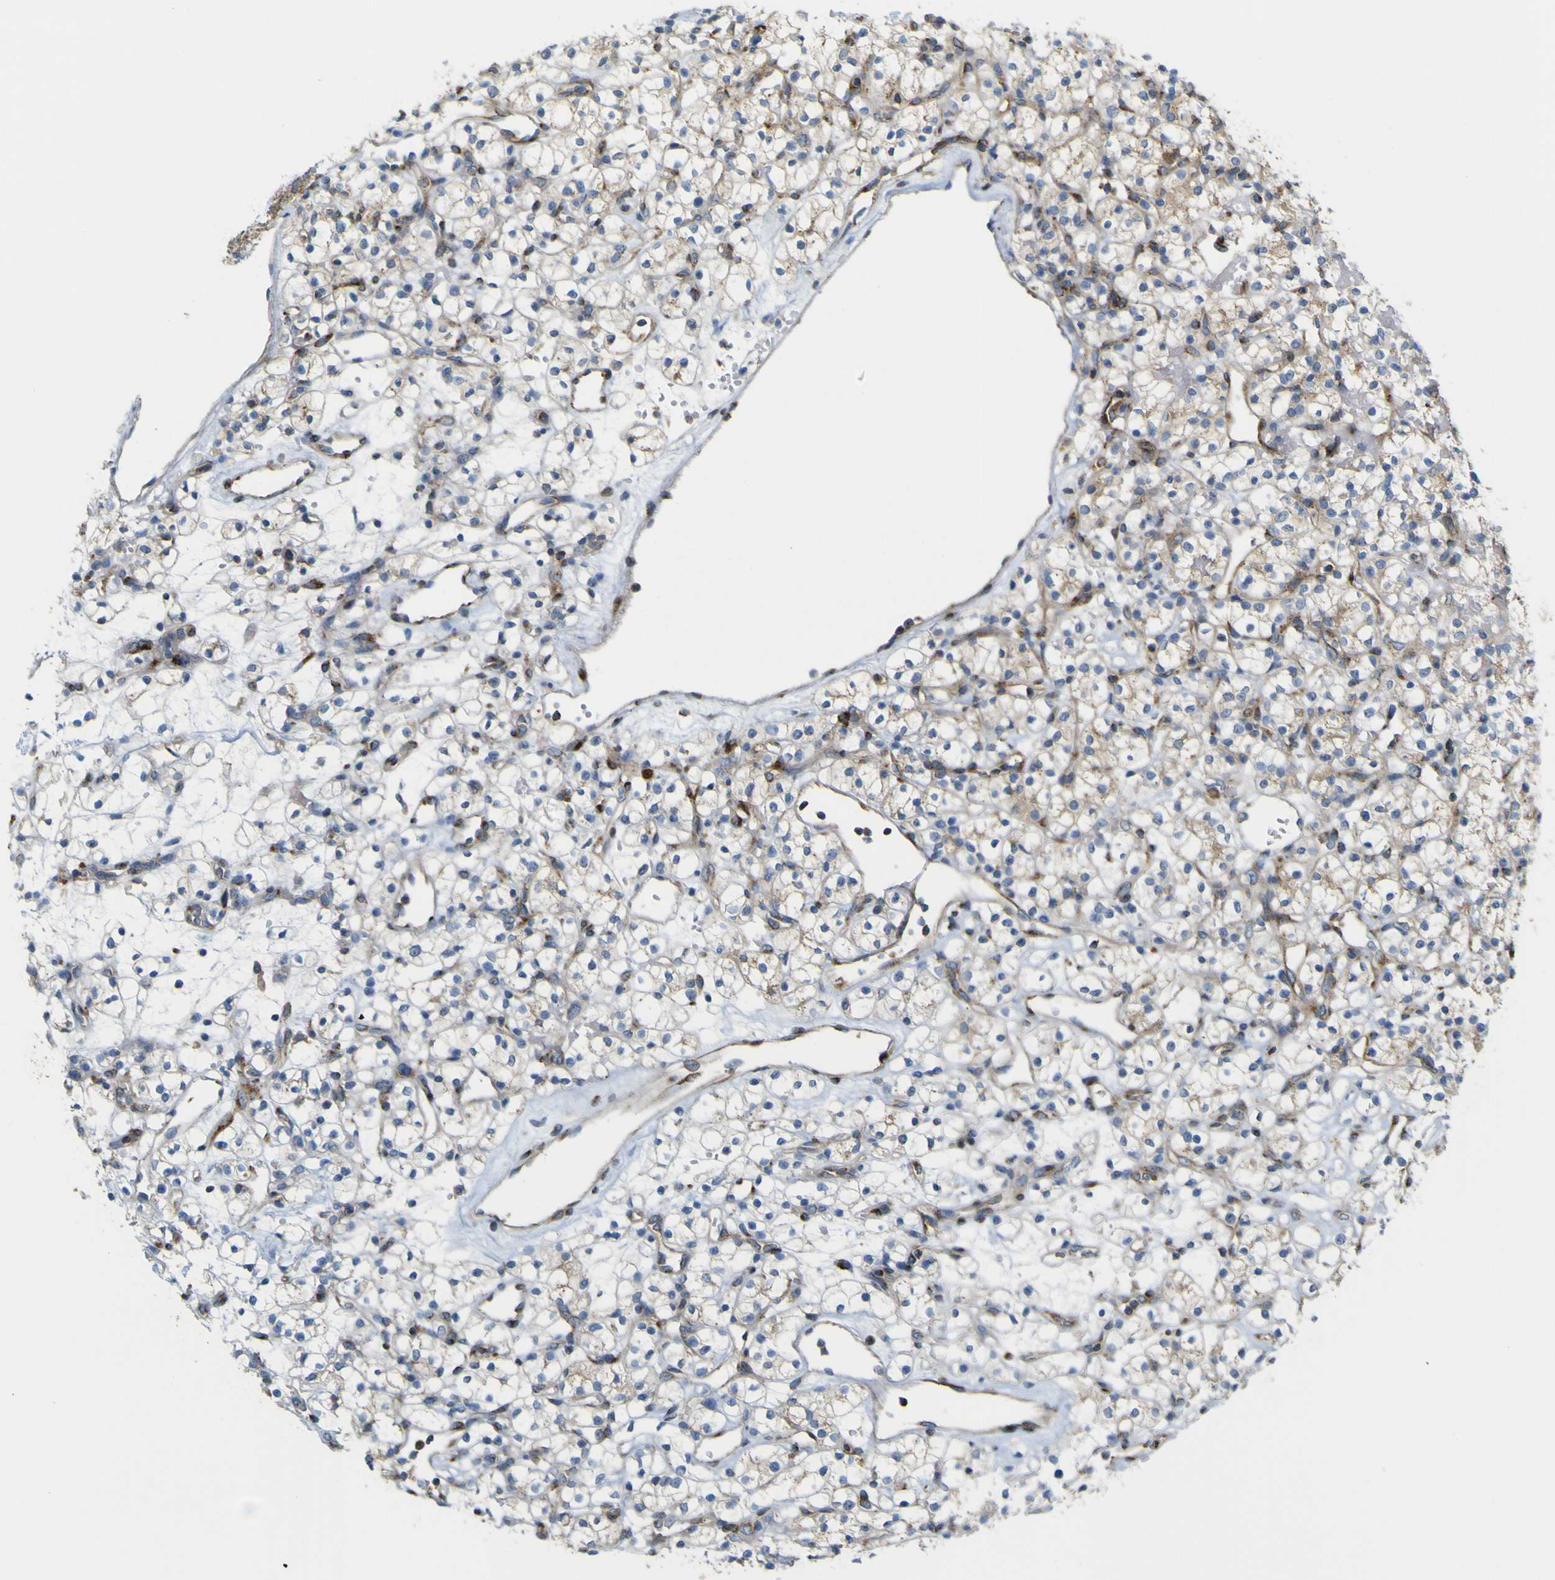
{"staining": {"intensity": "negative", "quantity": "none", "location": "none"}, "tissue": "renal cancer", "cell_type": "Tumor cells", "image_type": "cancer", "snomed": [{"axis": "morphology", "description": "Adenocarcinoma, NOS"}, {"axis": "topography", "description": "Kidney"}], "caption": "Micrograph shows no significant protein staining in tumor cells of renal cancer (adenocarcinoma).", "gene": "IGF2R", "patient": {"sex": "female", "age": 60}}